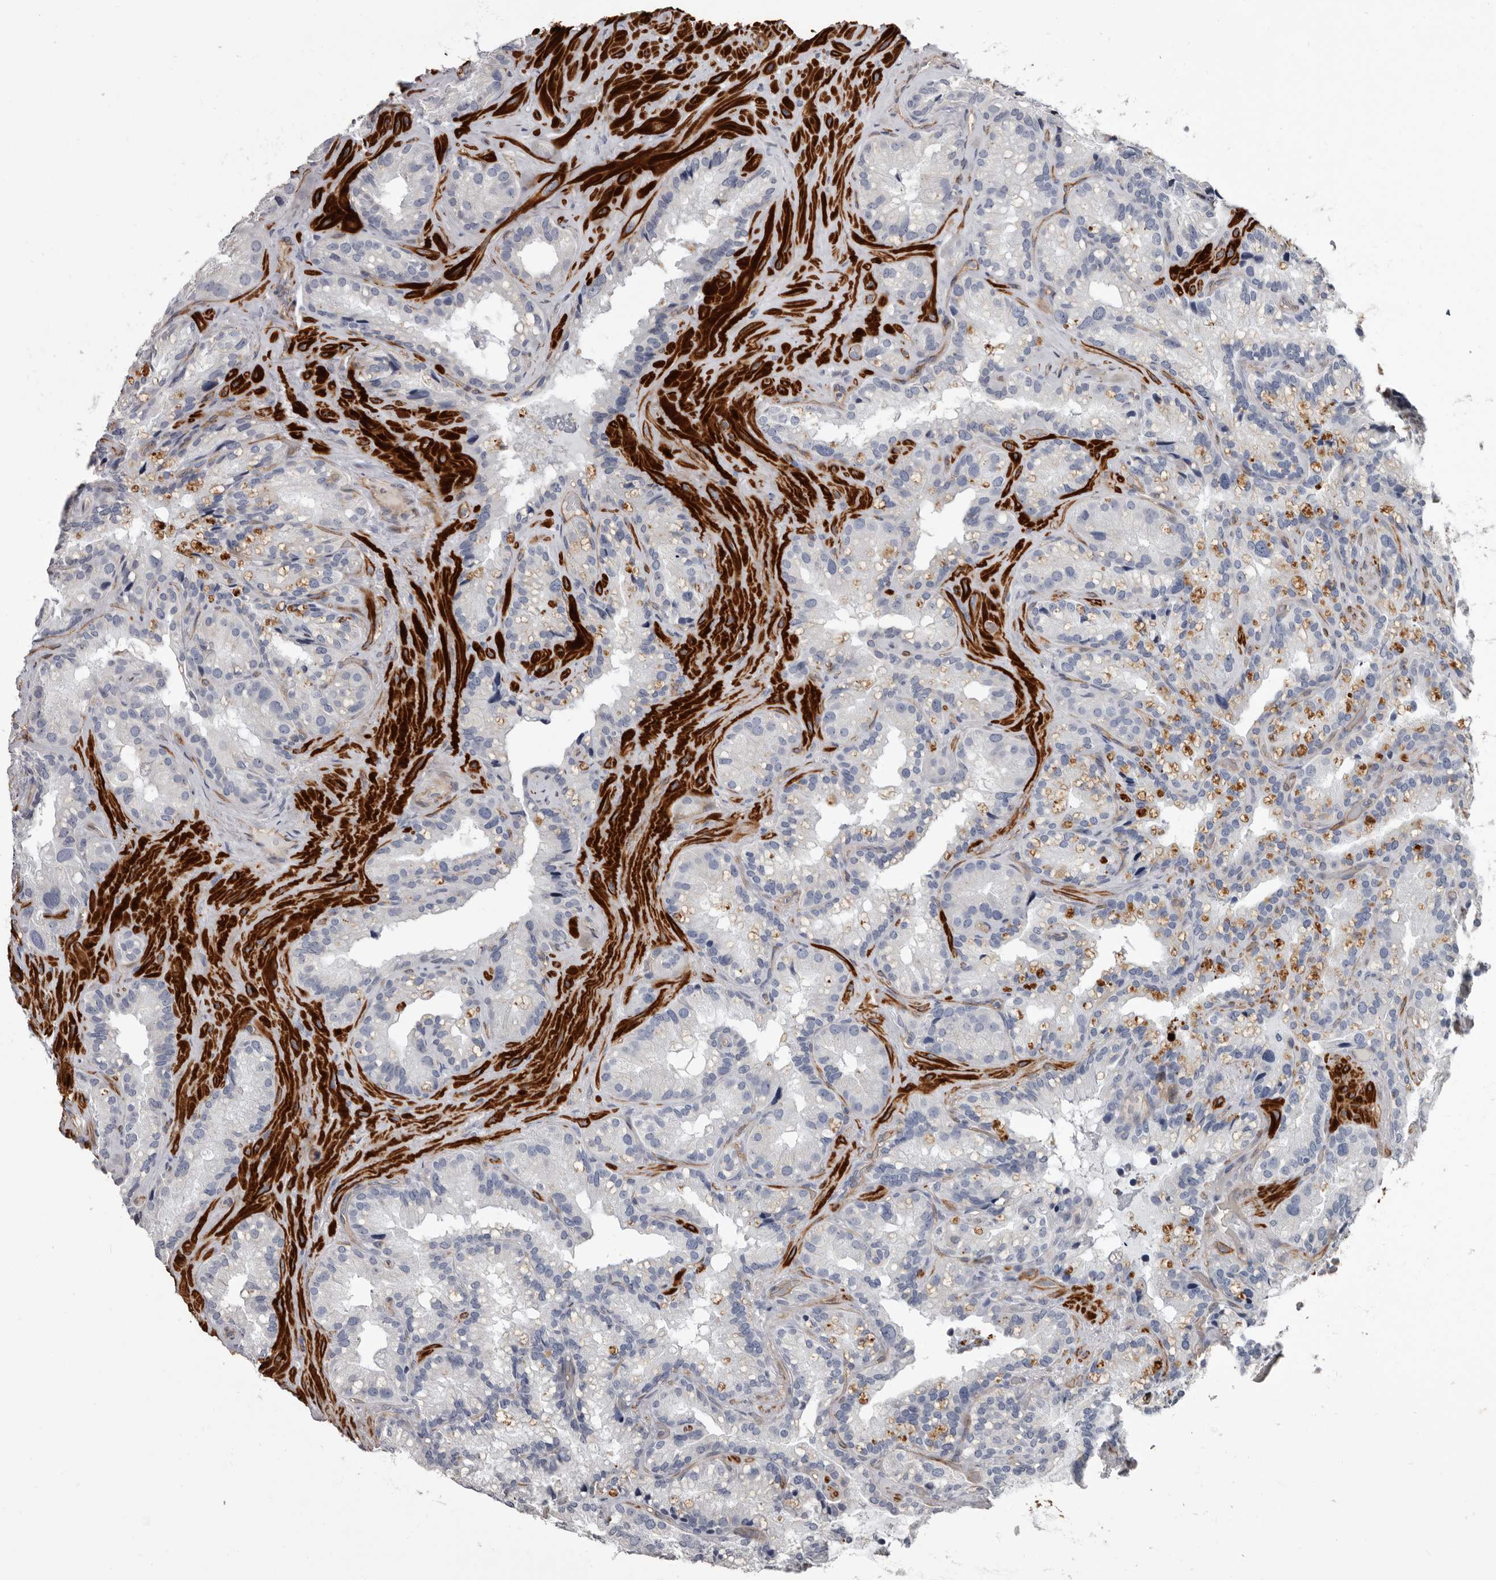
{"staining": {"intensity": "moderate", "quantity": "<25%", "location": "cytoplasmic/membranous"}, "tissue": "seminal vesicle", "cell_type": "Glandular cells", "image_type": "normal", "snomed": [{"axis": "morphology", "description": "Normal tissue, NOS"}, {"axis": "topography", "description": "Prostate"}, {"axis": "topography", "description": "Seminal veicle"}], "caption": "This image shows immunohistochemistry staining of unremarkable human seminal vesicle, with low moderate cytoplasmic/membranous positivity in about <25% of glandular cells.", "gene": "ADGRL4", "patient": {"sex": "male", "age": 68}}